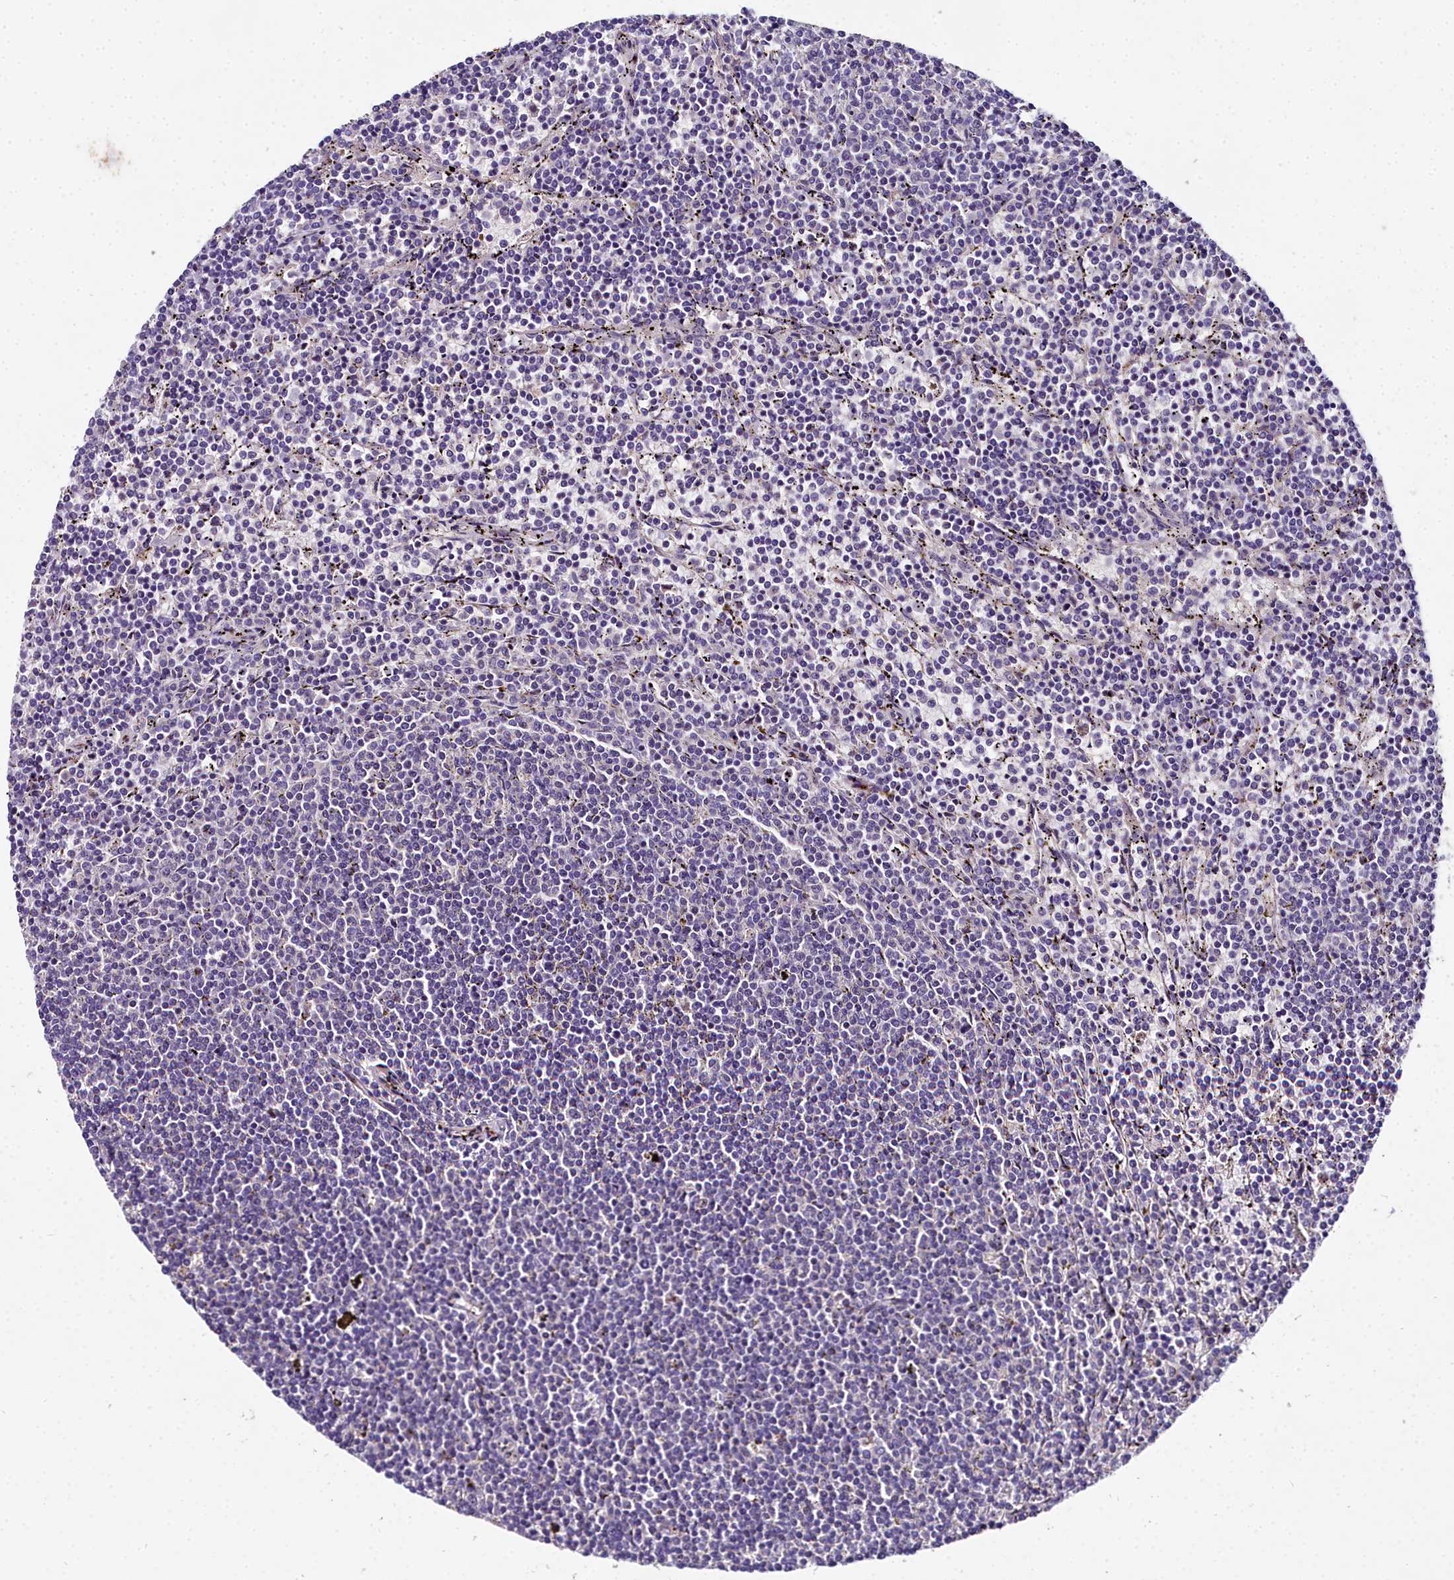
{"staining": {"intensity": "negative", "quantity": "none", "location": "none"}, "tissue": "lymphoma", "cell_type": "Tumor cells", "image_type": "cancer", "snomed": [{"axis": "morphology", "description": "Malignant lymphoma, non-Hodgkin's type, Low grade"}, {"axis": "topography", "description": "Spleen"}], "caption": "This is a micrograph of IHC staining of malignant lymphoma, non-Hodgkin's type (low-grade), which shows no positivity in tumor cells. (Brightfield microscopy of DAB (3,3'-diaminobenzidine) immunohistochemistry at high magnification).", "gene": "NT5M", "patient": {"sex": "female", "age": 50}}